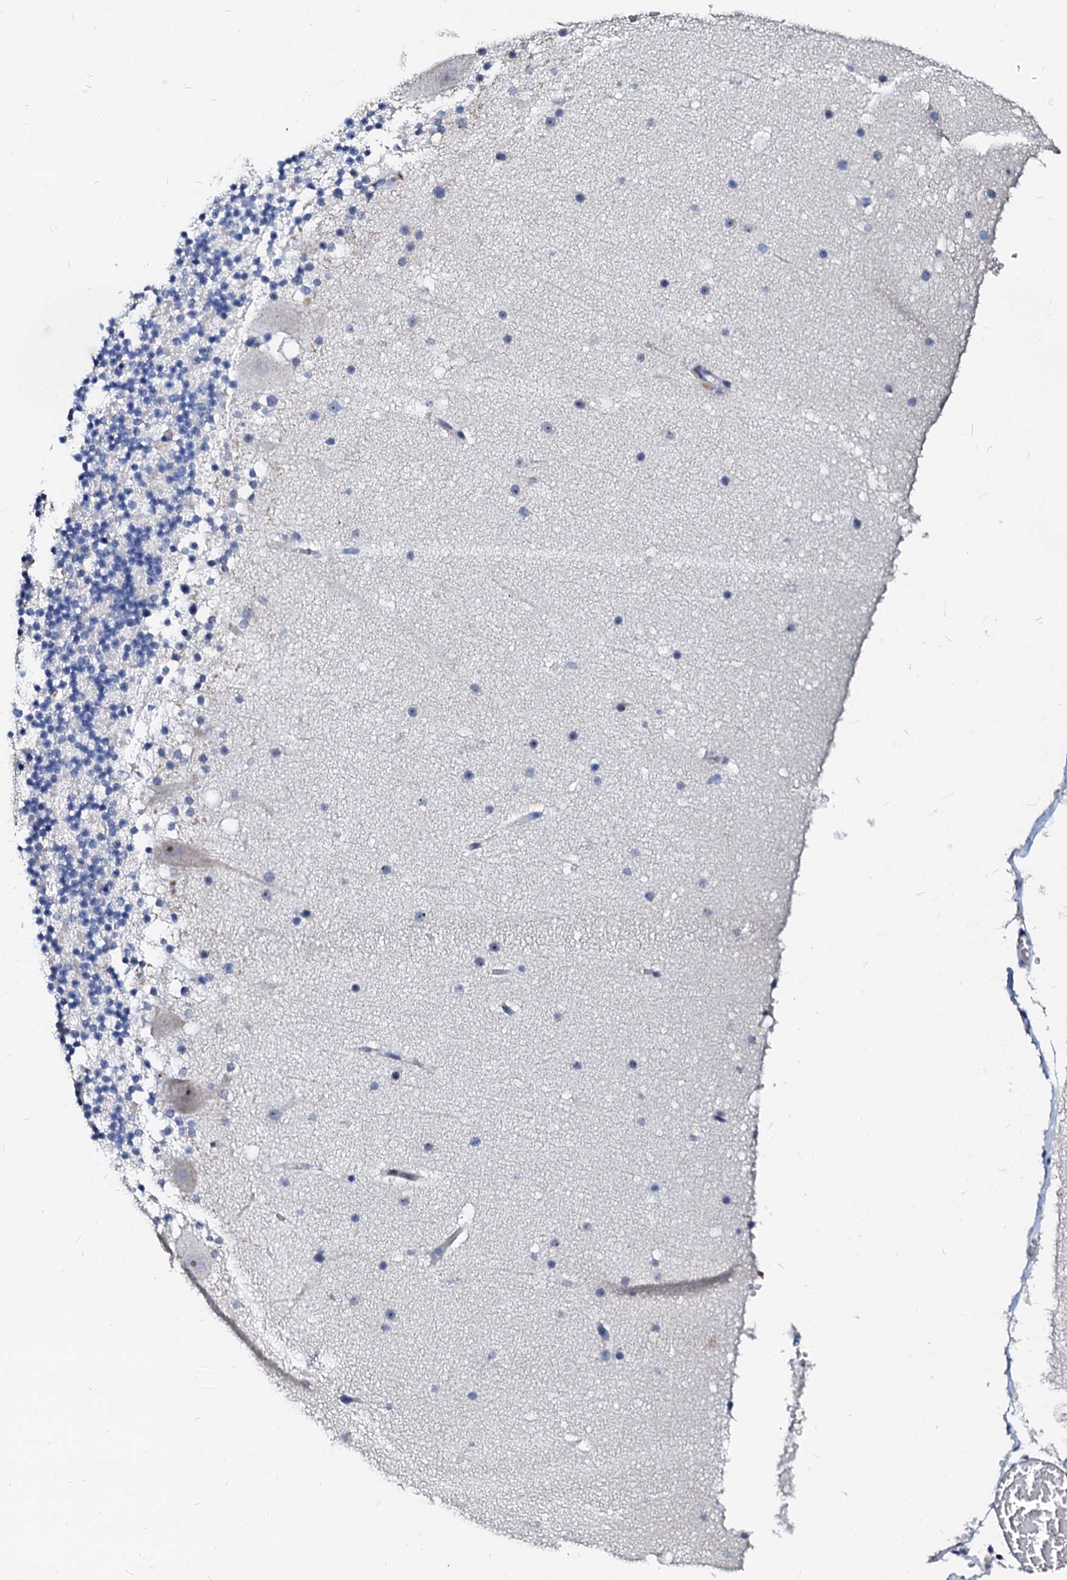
{"staining": {"intensity": "negative", "quantity": "none", "location": "none"}, "tissue": "cerebellum", "cell_type": "Cells in granular layer", "image_type": "normal", "snomed": [{"axis": "morphology", "description": "Normal tissue, NOS"}, {"axis": "topography", "description": "Cerebellum"}], "caption": "Cells in granular layer are negative for brown protein staining in benign cerebellum. Brightfield microscopy of immunohistochemistry (IHC) stained with DAB (3,3'-diaminobenzidine) (brown) and hematoxylin (blue), captured at high magnification.", "gene": "RAB27A", "patient": {"sex": "male", "age": 57}}